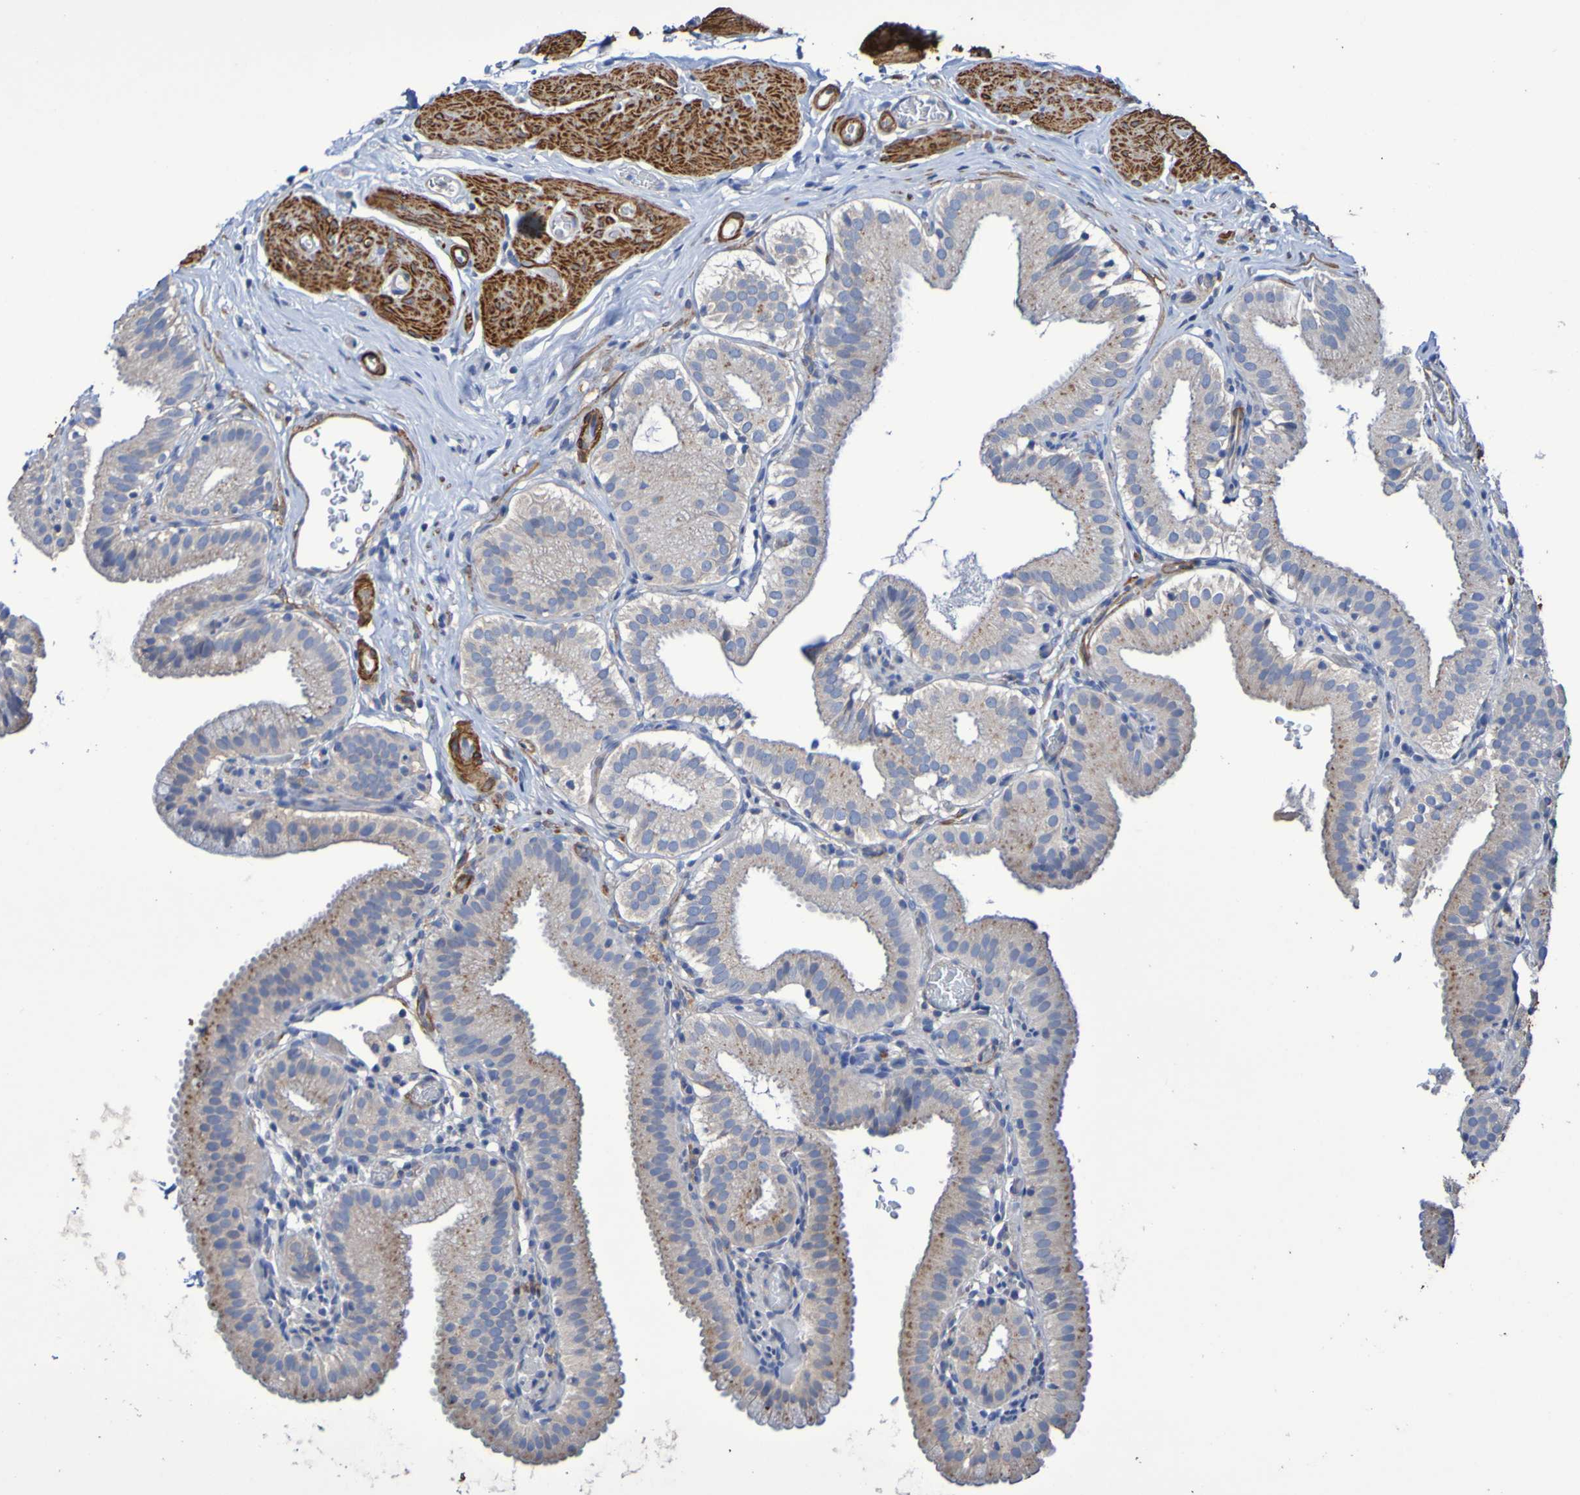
{"staining": {"intensity": "moderate", "quantity": "25%-75%", "location": "cytoplasmic/membranous"}, "tissue": "gallbladder", "cell_type": "Glandular cells", "image_type": "normal", "snomed": [{"axis": "morphology", "description": "Normal tissue, NOS"}, {"axis": "topography", "description": "Gallbladder"}], "caption": "A brown stain shows moderate cytoplasmic/membranous positivity of a protein in glandular cells of benign human gallbladder. (DAB (3,3'-diaminobenzidine) = brown stain, brightfield microscopy at high magnification).", "gene": "SRPRB", "patient": {"sex": "male", "age": 54}}